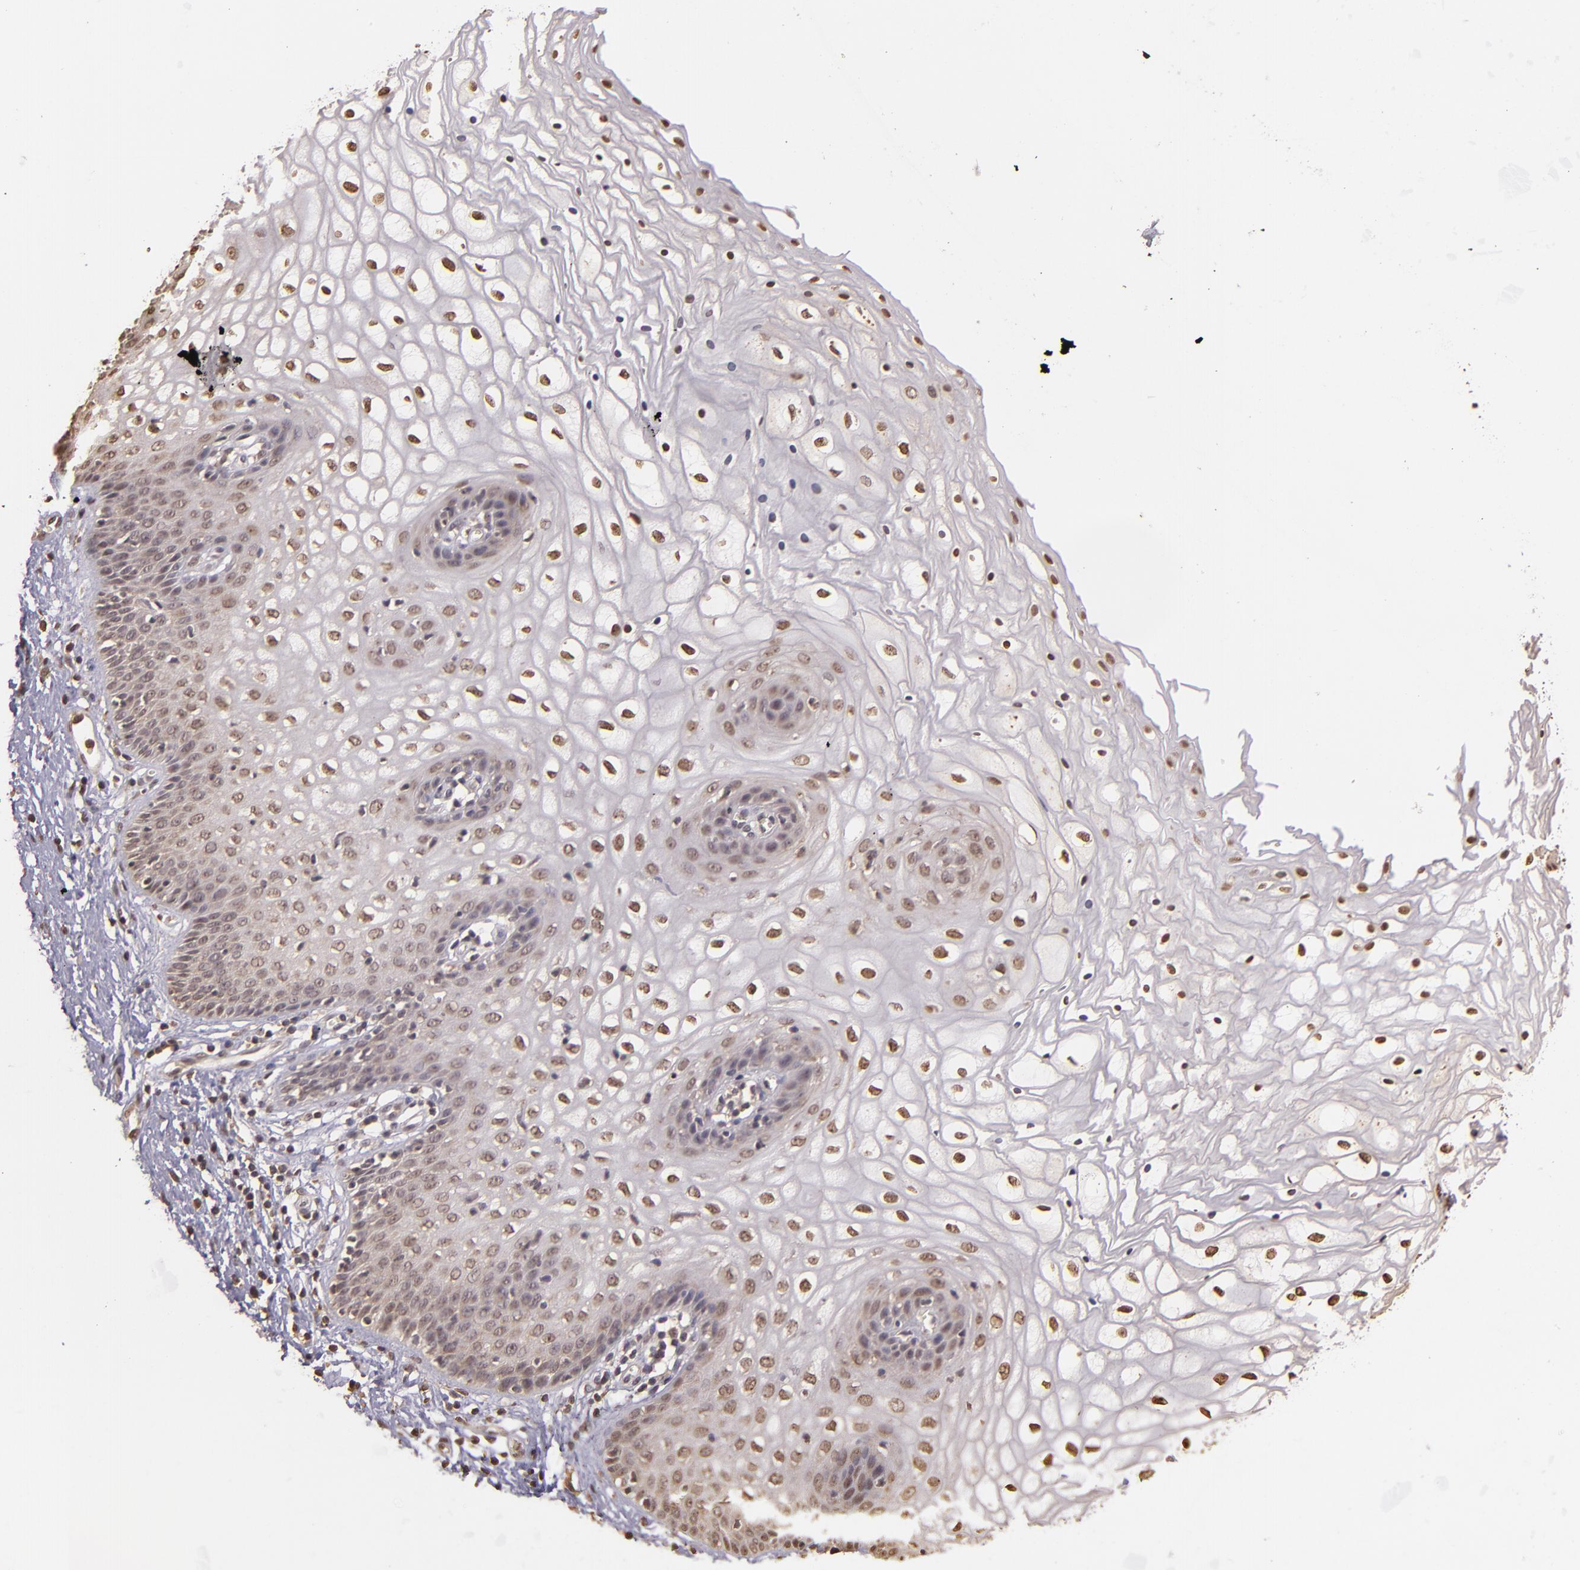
{"staining": {"intensity": "weak", "quantity": "25%-75%", "location": "nuclear"}, "tissue": "vagina", "cell_type": "Squamous epithelial cells", "image_type": "normal", "snomed": [{"axis": "morphology", "description": "Normal tissue, NOS"}, {"axis": "topography", "description": "Vagina"}], "caption": "High-magnification brightfield microscopy of benign vagina stained with DAB (3,3'-diaminobenzidine) (brown) and counterstained with hematoxylin (blue). squamous epithelial cells exhibit weak nuclear positivity is identified in about25%-75% of cells. (IHC, brightfield microscopy, high magnification).", "gene": "ARPC2", "patient": {"sex": "female", "age": 34}}